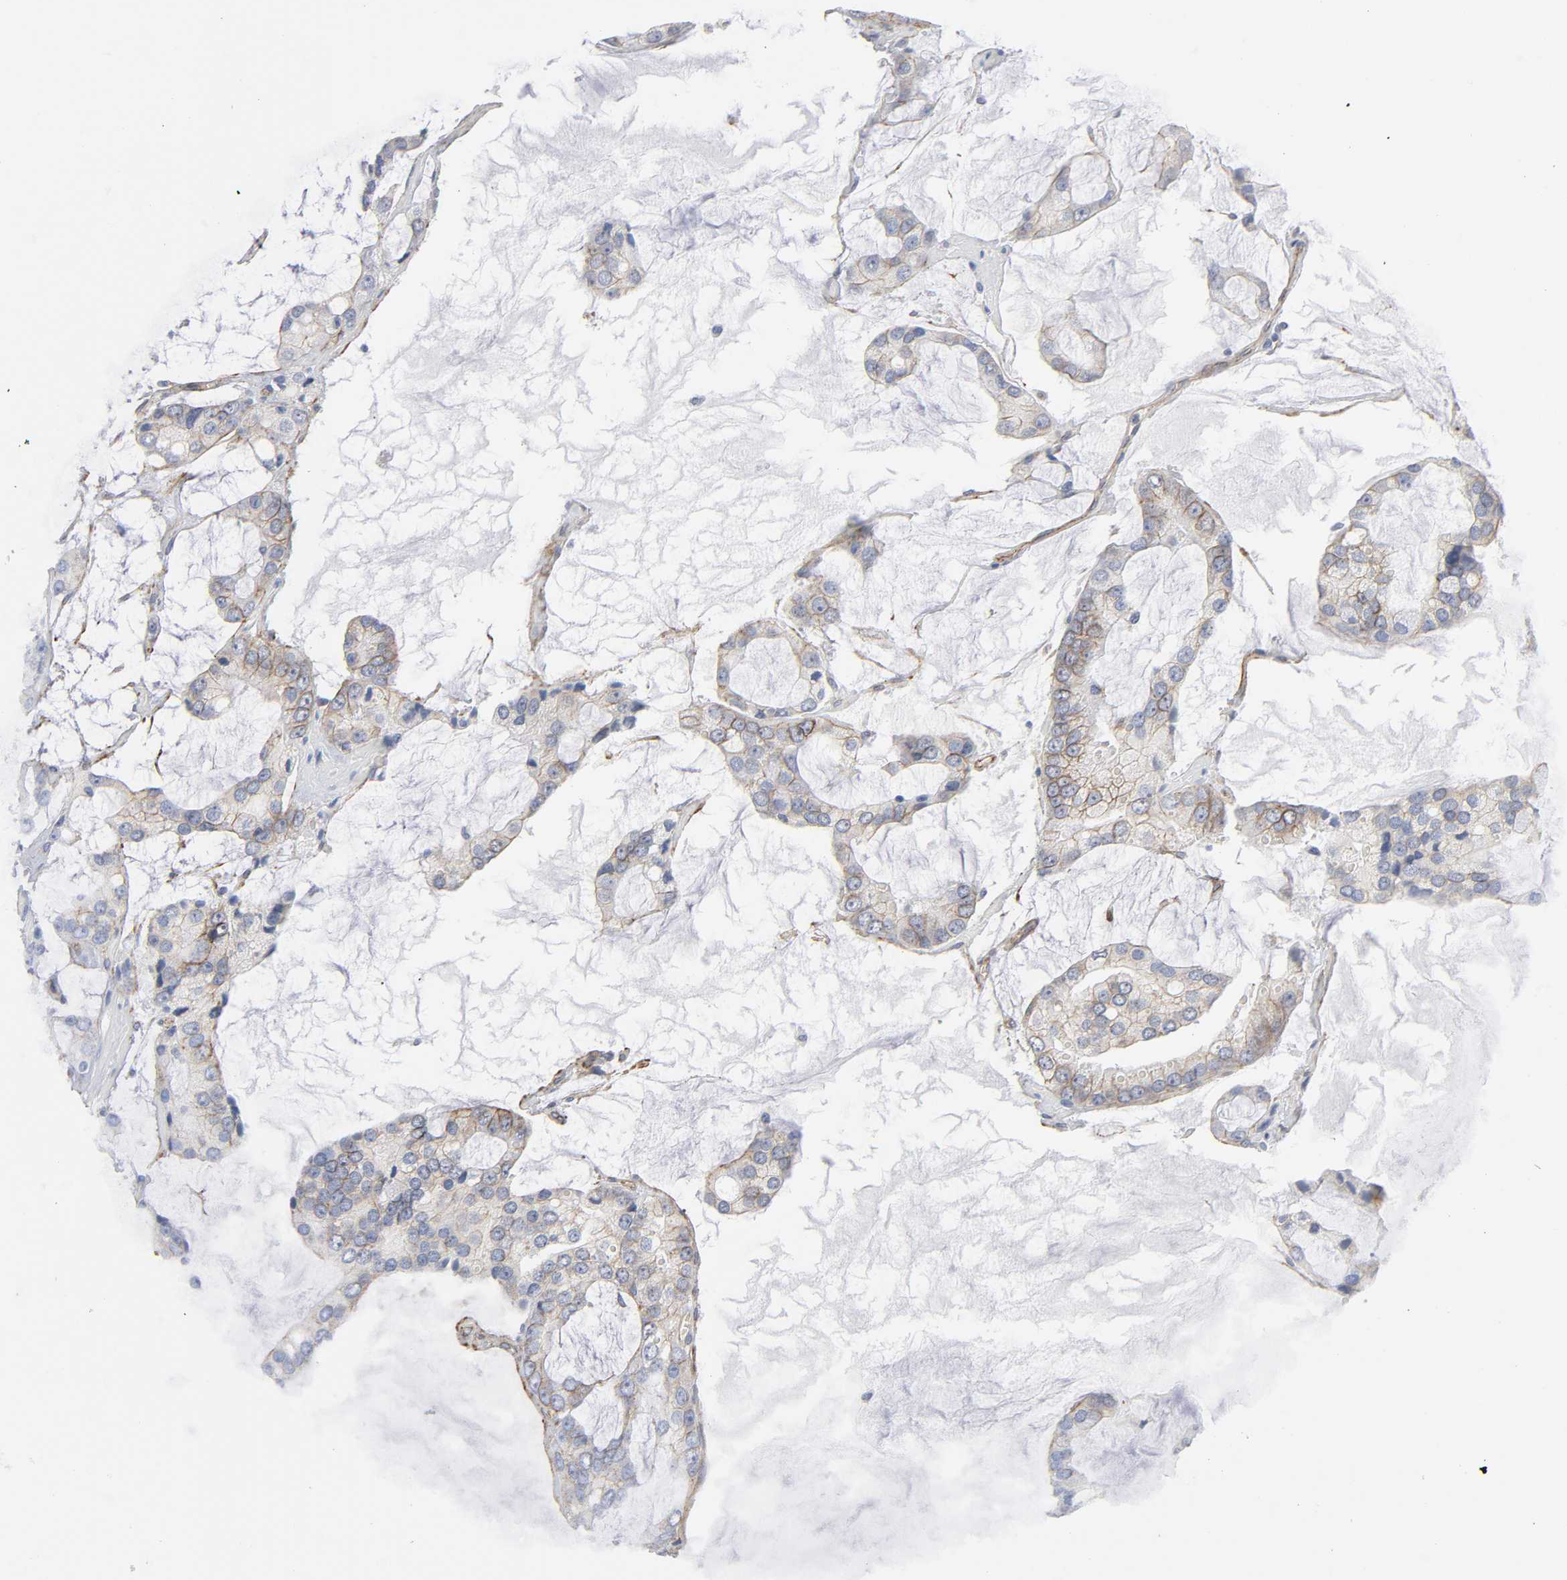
{"staining": {"intensity": "weak", "quantity": "25%-75%", "location": "cytoplasmic/membranous"}, "tissue": "prostate cancer", "cell_type": "Tumor cells", "image_type": "cancer", "snomed": [{"axis": "morphology", "description": "Adenocarcinoma, High grade"}, {"axis": "topography", "description": "Prostate"}], "caption": "Prostate cancer stained with IHC shows weak cytoplasmic/membranous expression in about 25%-75% of tumor cells. (IHC, brightfield microscopy, high magnification).", "gene": "SPTAN1", "patient": {"sex": "male", "age": 67}}